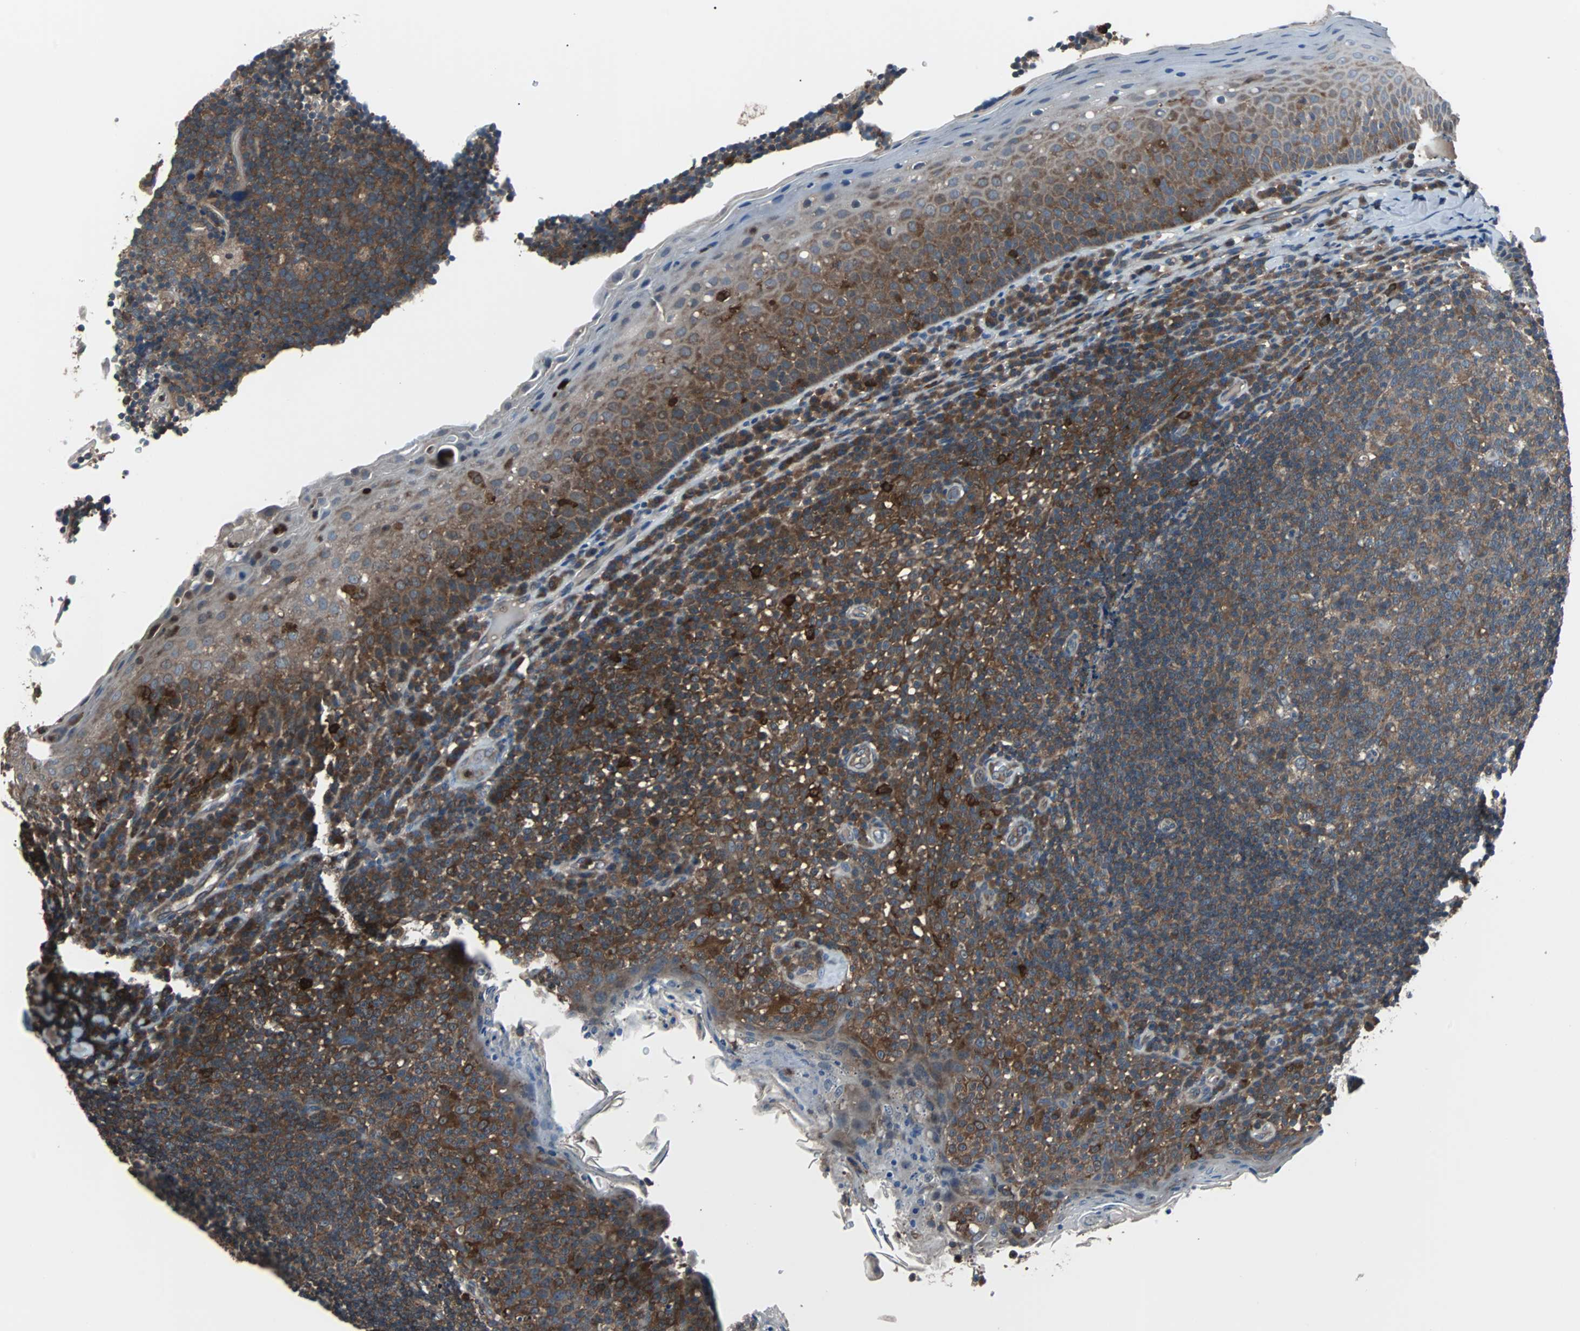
{"staining": {"intensity": "moderate", "quantity": ">75%", "location": "cytoplasmic/membranous"}, "tissue": "tonsil", "cell_type": "Germinal center cells", "image_type": "normal", "snomed": [{"axis": "morphology", "description": "Normal tissue, NOS"}, {"axis": "topography", "description": "Tonsil"}], "caption": "Protein staining displays moderate cytoplasmic/membranous expression in about >75% of germinal center cells in normal tonsil.", "gene": "PAK1", "patient": {"sex": "male", "age": 17}}